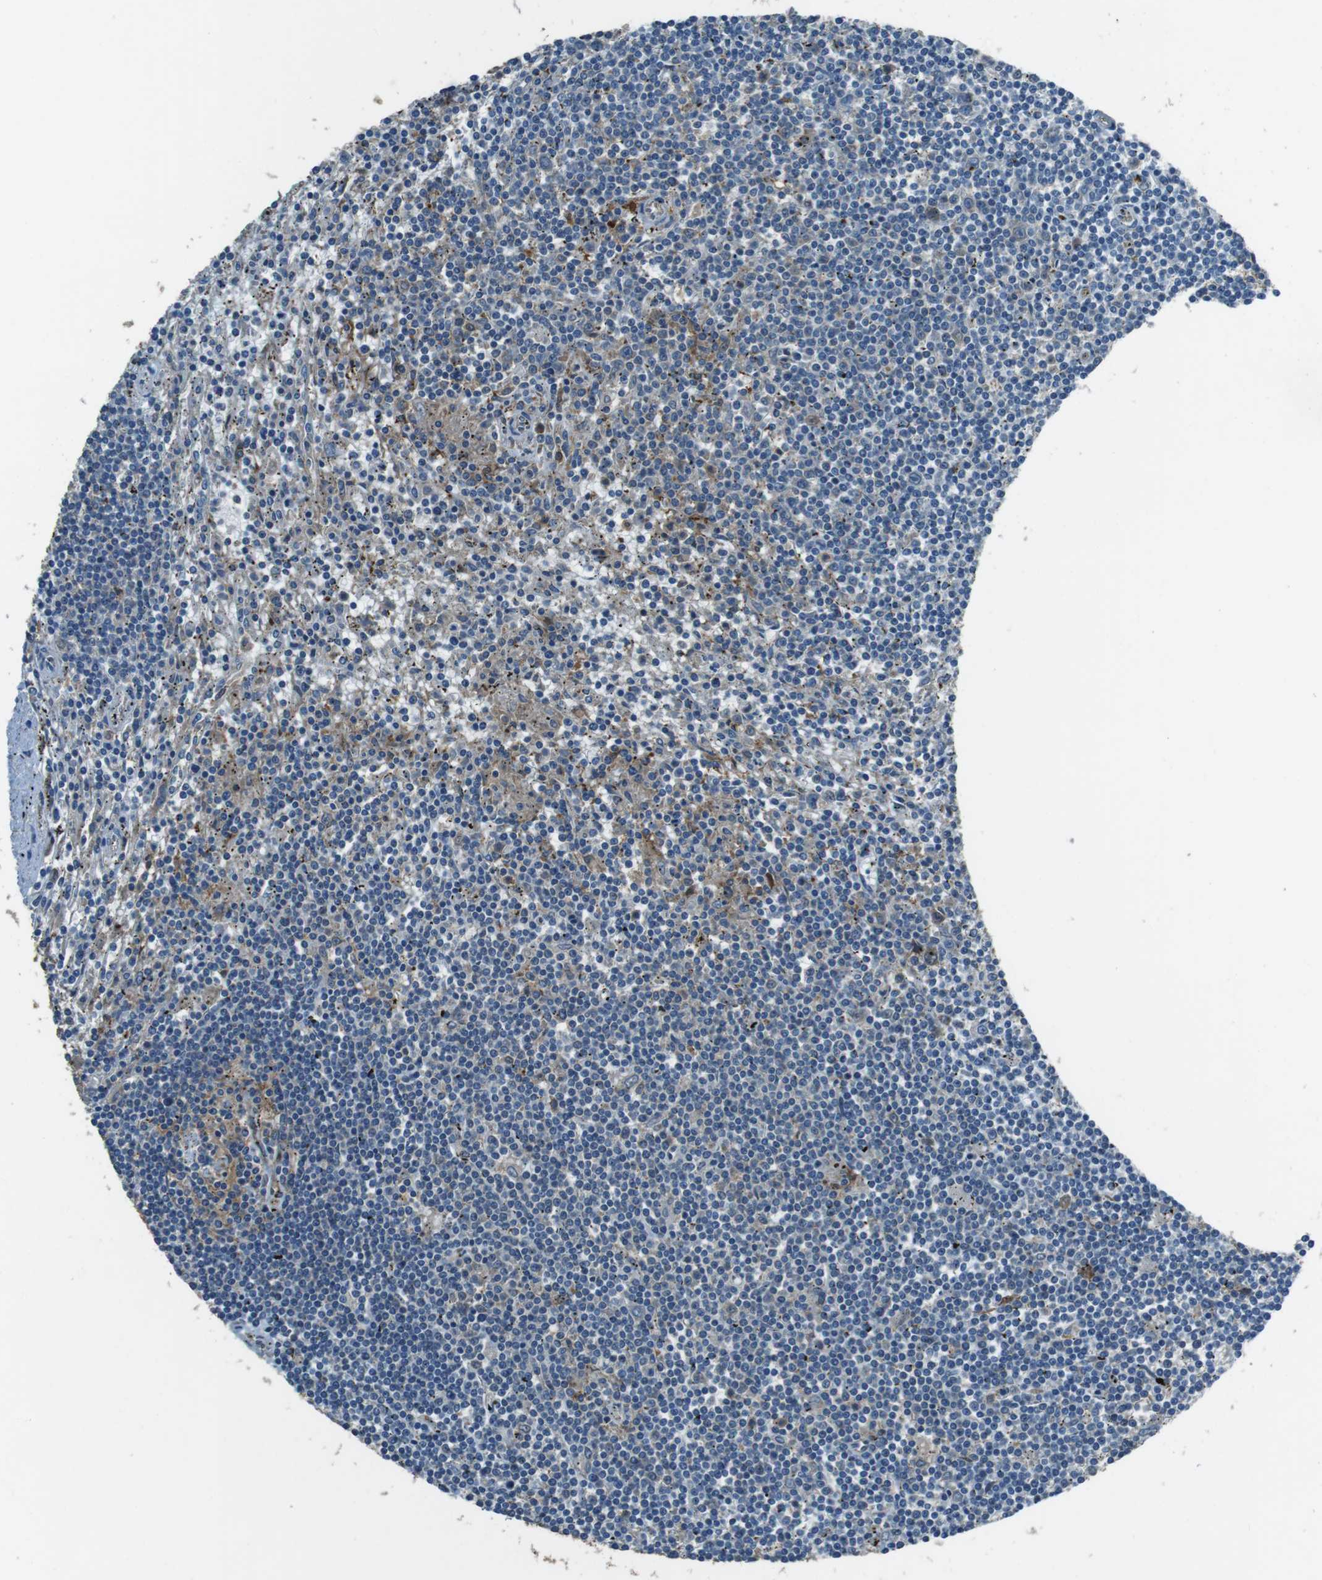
{"staining": {"intensity": "negative", "quantity": "none", "location": "none"}, "tissue": "lymphoma", "cell_type": "Tumor cells", "image_type": "cancer", "snomed": [{"axis": "morphology", "description": "Malignant lymphoma, non-Hodgkin's type, Low grade"}, {"axis": "topography", "description": "Spleen"}], "caption": "Immunohistochemical staining of malignant lymphoma, non-Hodgkin's type (low-grade) shows no significant staining in tumor cells.", "gene": "MFAP3", "patient": {"sex": "male", "age": 76}}